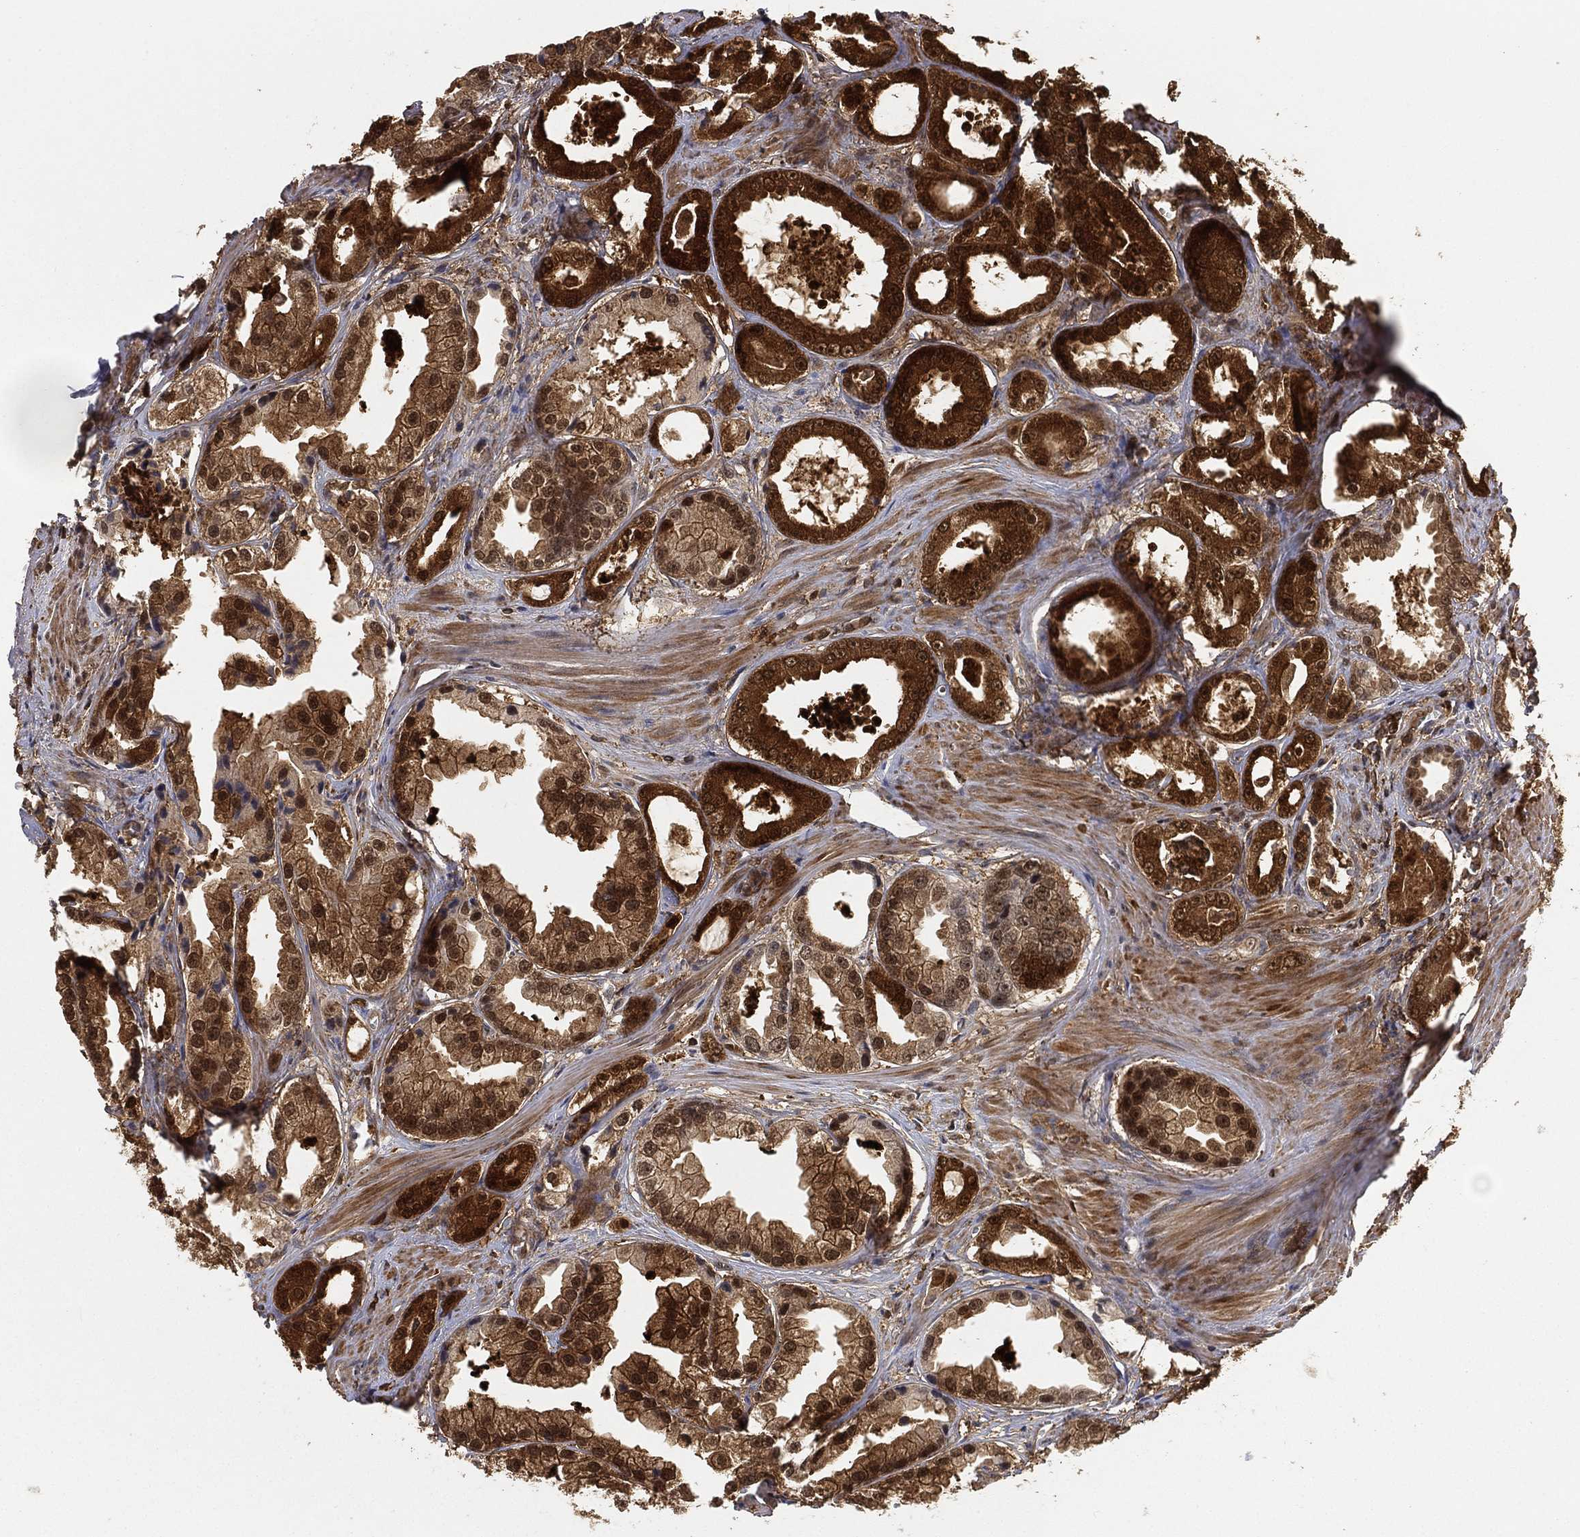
{"staining": {"intensity": "strong", "quantity": ">75%", "location": "cytoplasmic/membranous,nuclear"}, "tissue": "prostate cancer", "cell_type": "Tumor cells", "image_type": "cancer", "snomed": [{"axis": "morphology", "description": "Adenocarcinoma, NOS"}, {"axis": "topography", "description": "Prostate"}], "caption": "Immunohistochemistry (IHC) histopathology image of neoplastic tissue: human prostate cancer stained using IHC demonstrates high levels of strong protein expression localized specifically in the cytoplasmic/membranous and nuclear of tumor cells, appearing as a cytoplasmic/membranous and nuclear brown color.", "gene": "CRYL1", "patient": {"sex": "male", "age": 61}}